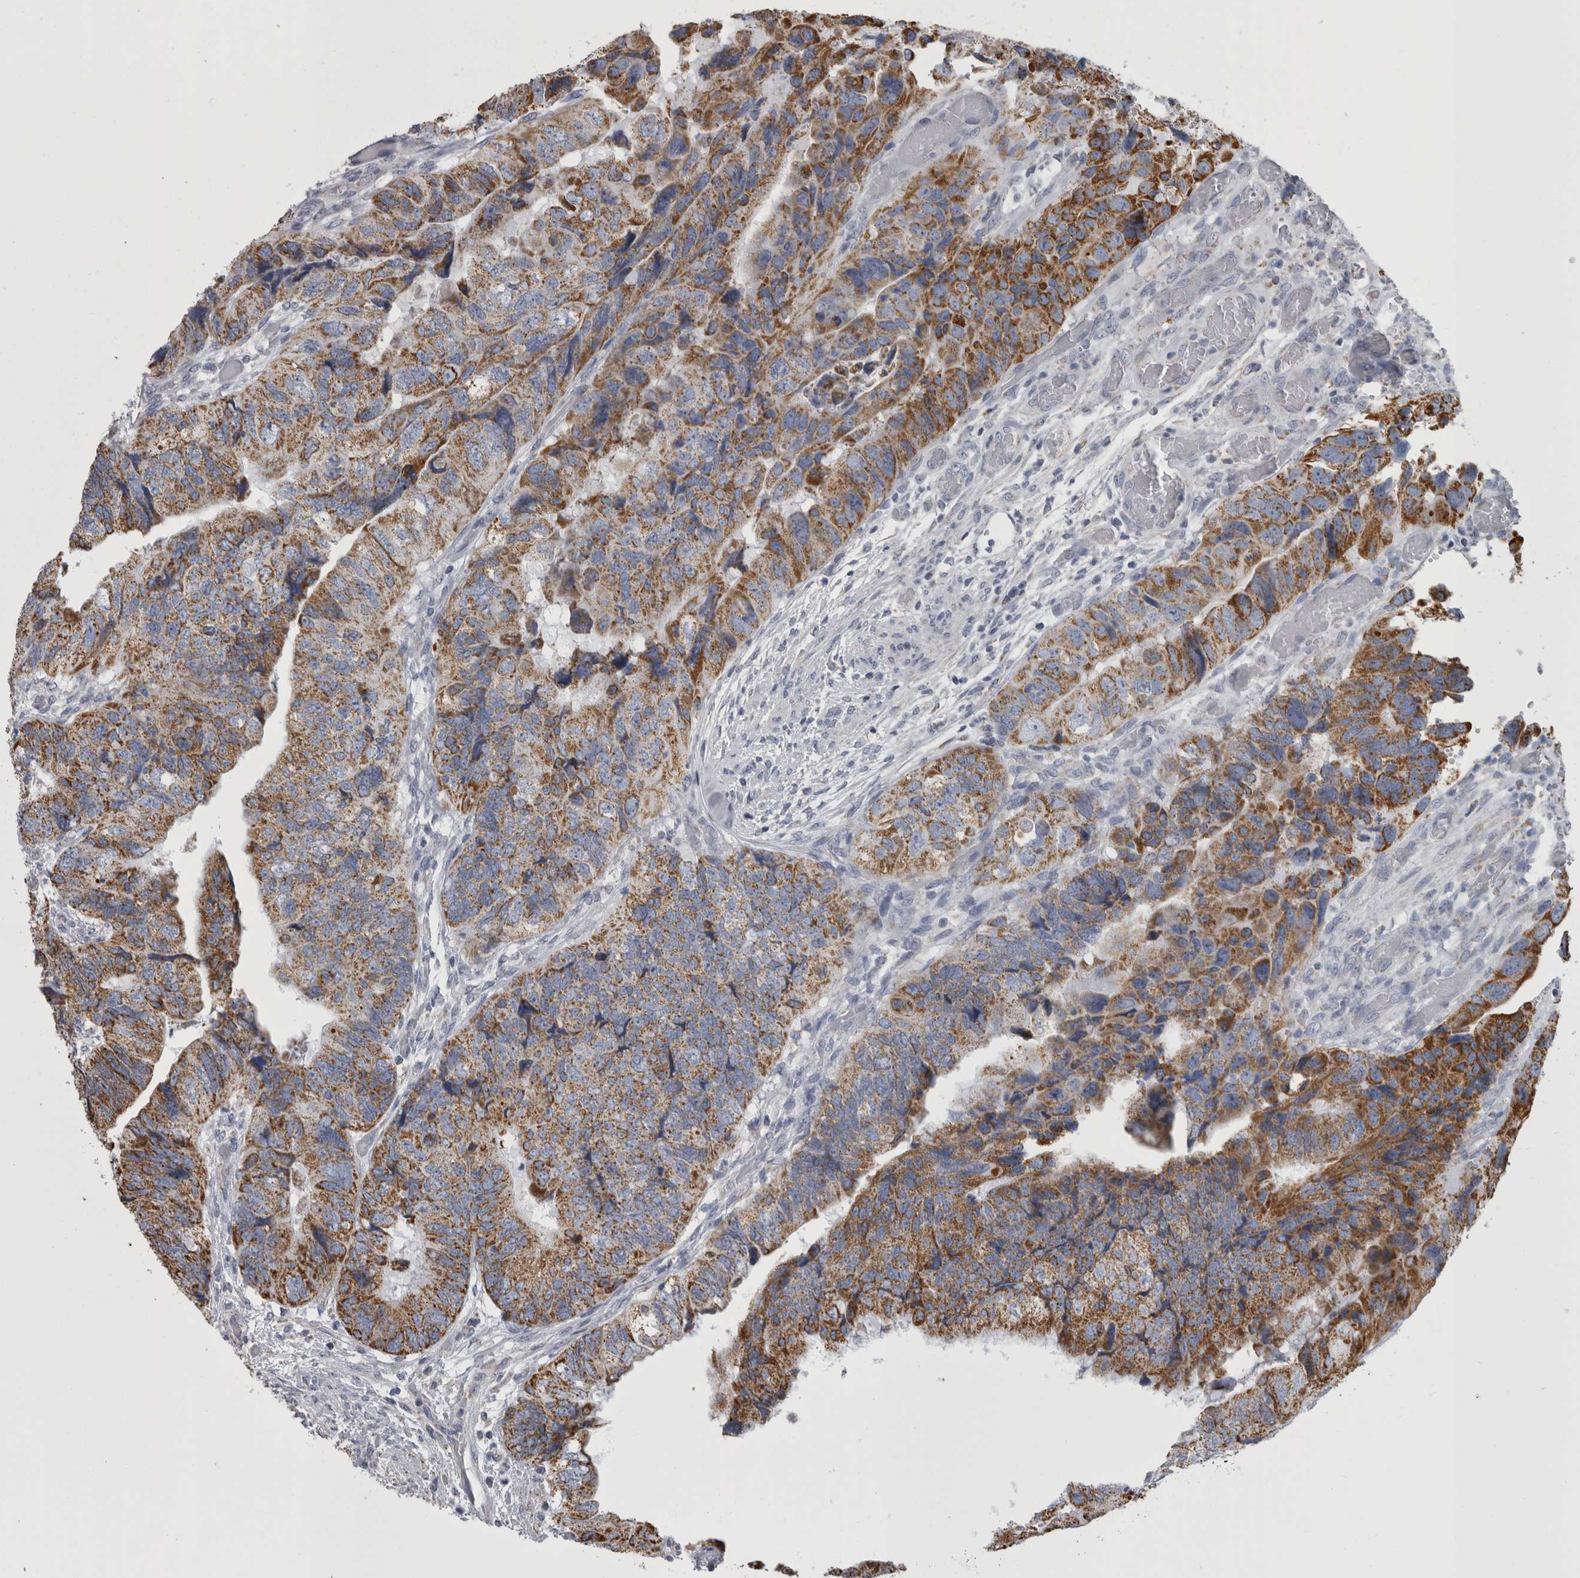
{"staining": {"intensity": "moderate", "quantity": ">75%", "location": "cytoplasmic/membranous"}, "tissue": "colorectal cancer", "cell_type": "Tumor cells", "image_type": "cancer", "snomed": [{"axis": "morphology", "description": "Adenocarcinoma, NOS"}, {"axis": "topography", "description": "Rectum"}], "caption": "IHC photomicrograph of human colorectal cancer stained for a protein (brown), which demonstrates medium levels of moderate cytoplasmic/membranous expression in approximately >75% of tumor cells.", "gene": "MDH2", "patient": {"sex": "male", "age": 63}}